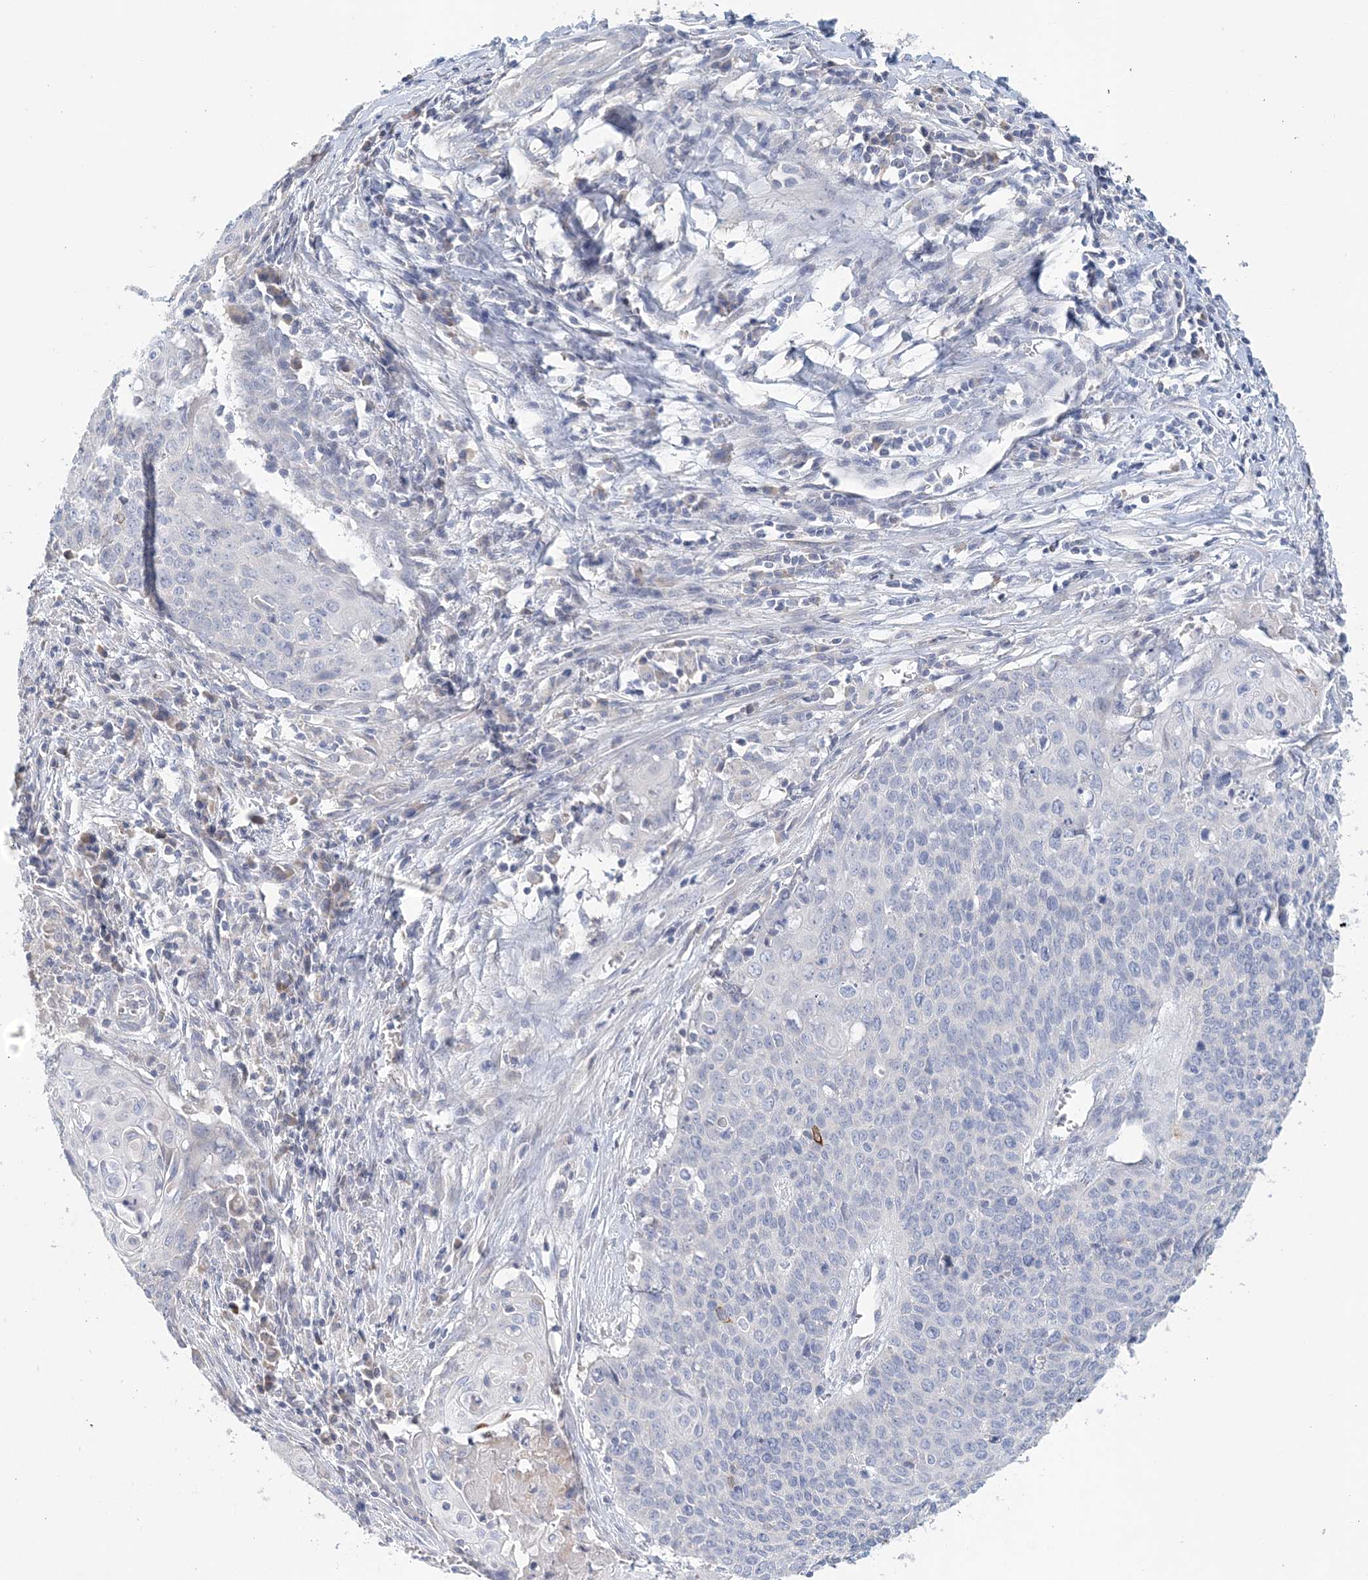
{"staining": {"intensity": "negative", "quantity": "none", "location": "none"}, "tissue": "cervical cancer", "cell_type": "Tumor cells", "image_type": "cancer", "snomed": [{"axis": "morphology", "description": "Squamous cell carcinoma, NOS"}, {"axis": "topography", "description": "Cervix"}], "caption": "Immunohistochemistry of human cervical cancer shows no positivity in tumor cells.", "gene": "LRRIQ4", "patient": {"sex": "female", "age": 39}}